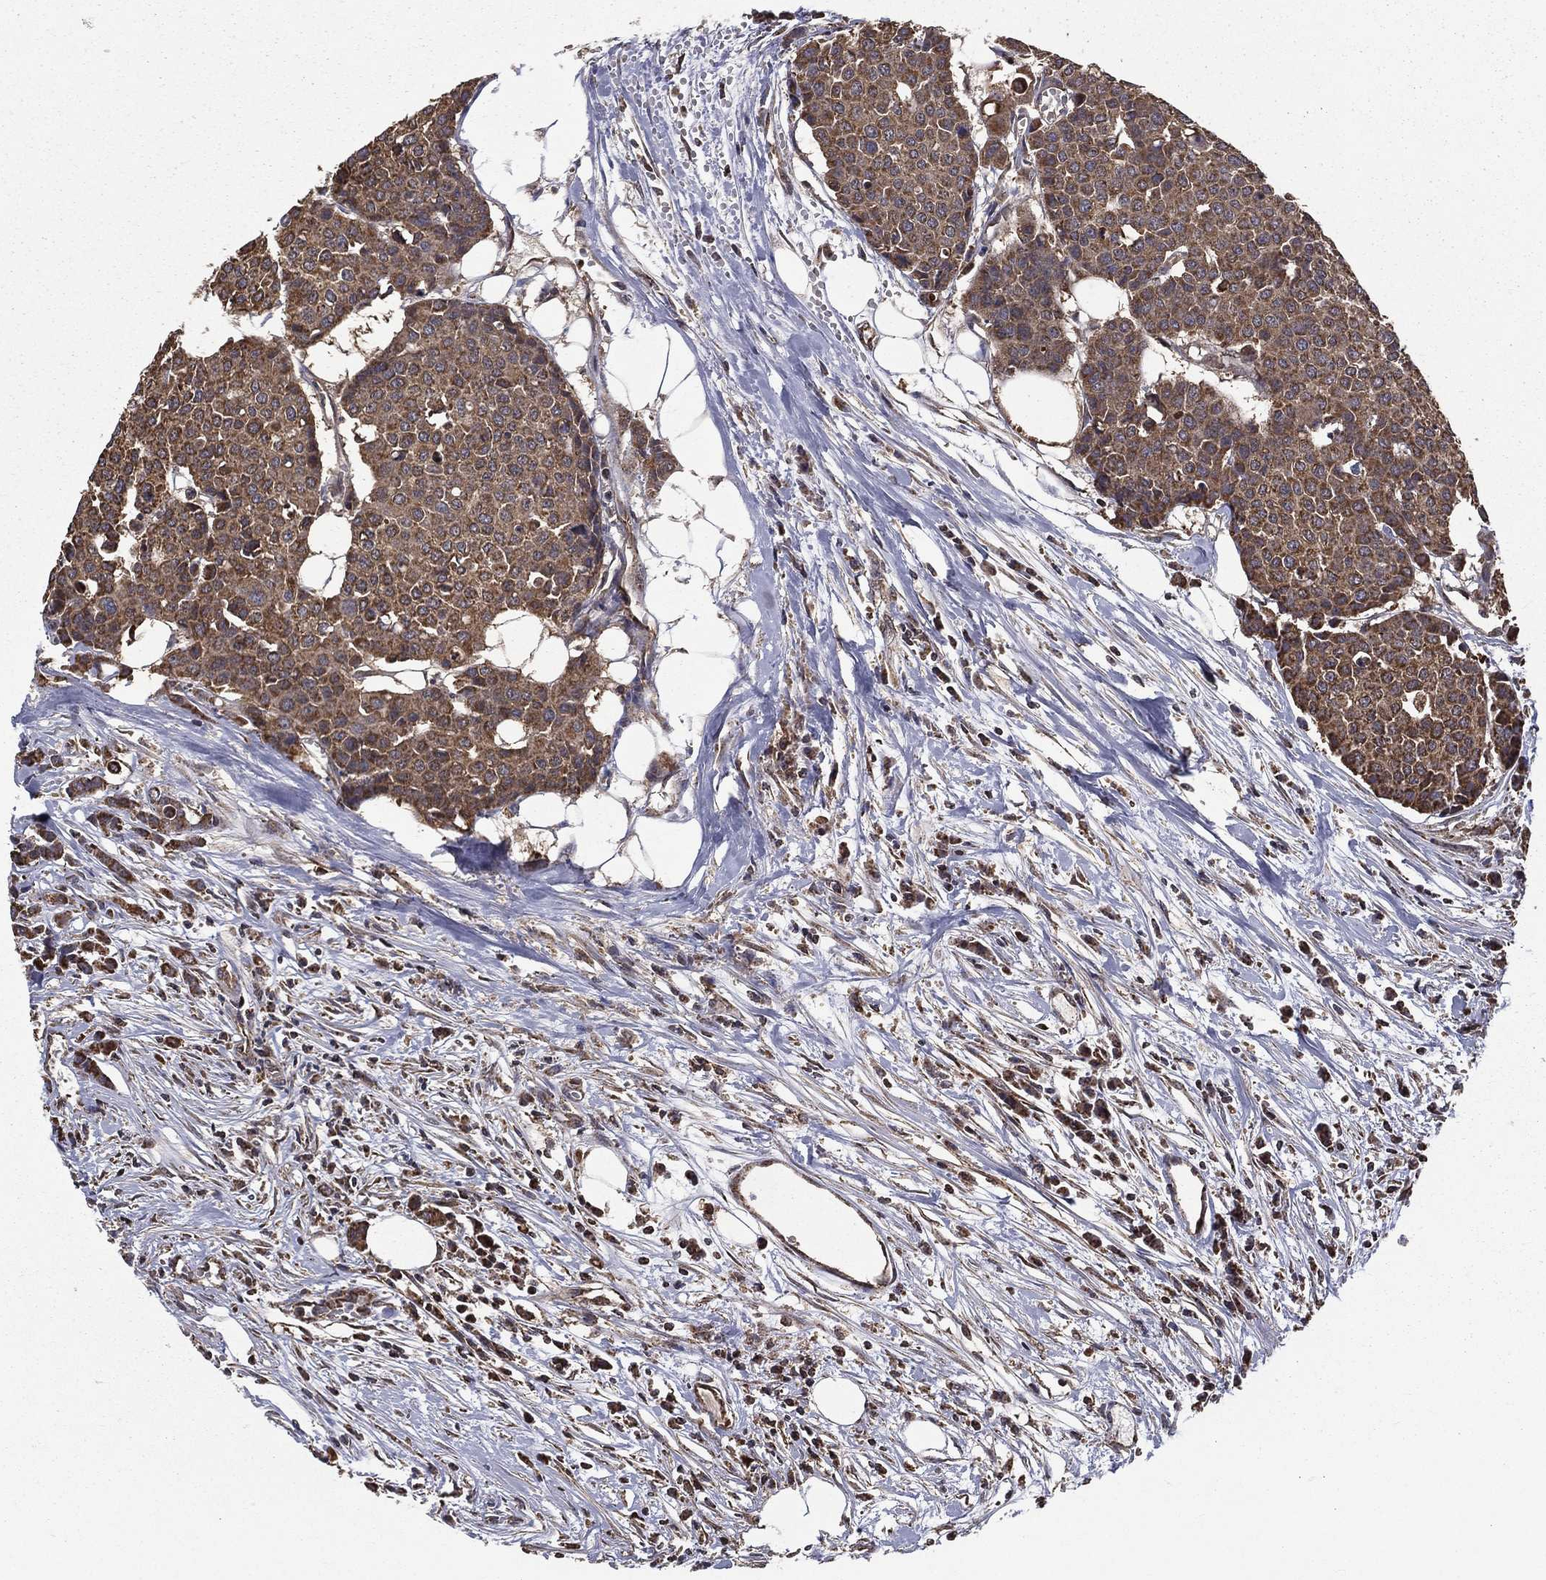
{"staining": {"intensity": "moderate", "quantity": ">75%", "location": "cytoplasmic/membranous"}, "tissue": "carcinoid", "cell_type": "Tumor cells", "image_type": "cancer", "snomed": [{"axis": "morphology", "description": "Carcinoid, malignant, NOS"}, {"axis": "topography", "description": "Colon"}], "caption": "Immunohistochemistry (IHC) of human carcinoid displays medium levels of moderate cytoplasmic/membranous expression in about >75% of tumor cells.", "gene": "RIGI", "patient": {"sex": "male", "age": 81}}